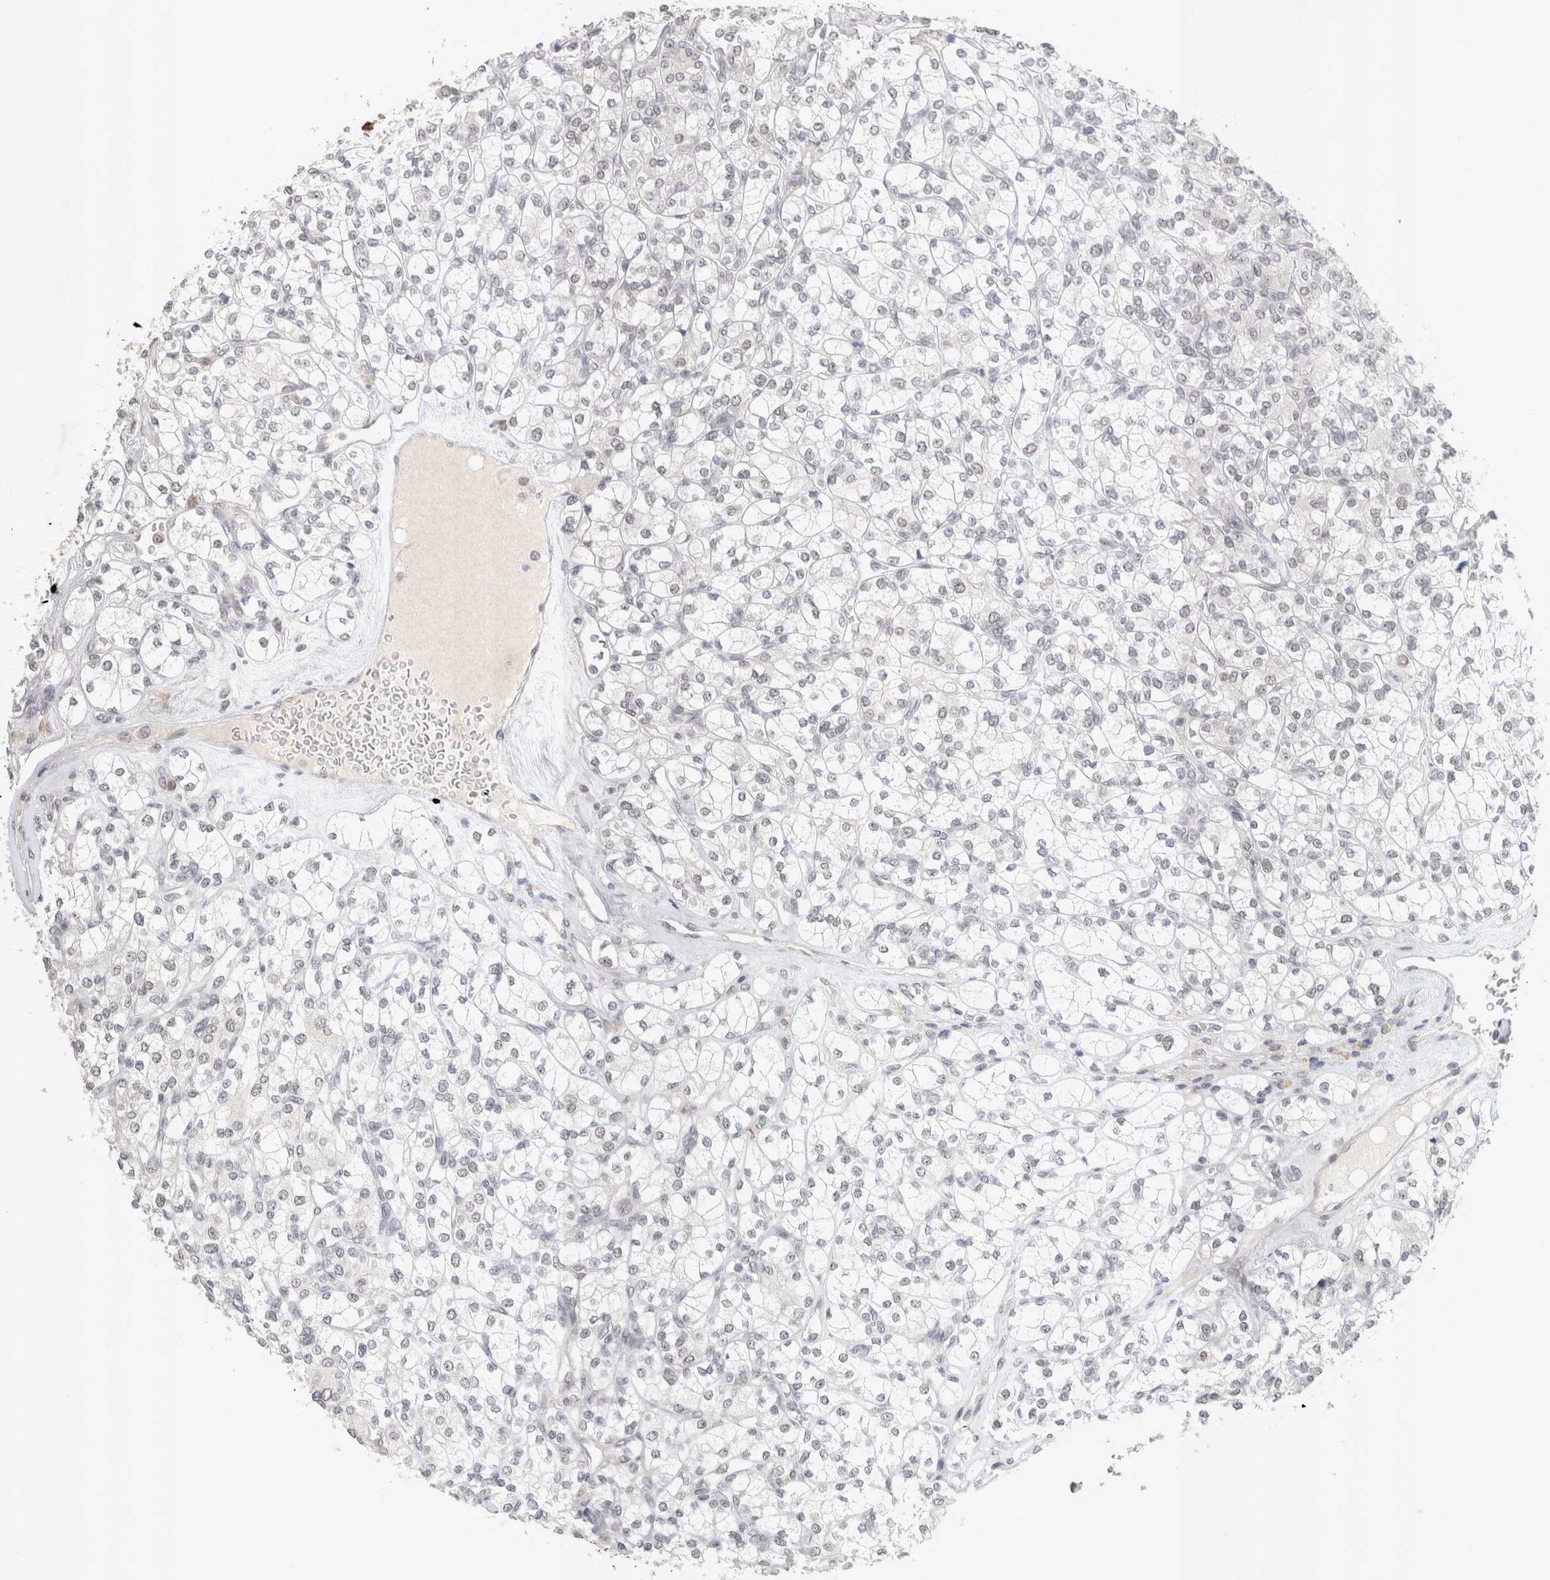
{"staining": {"intensity": "negative", "quantity": "none", "location": "none"}, "tissue": "renal cancer", "cell_type": "Tumor cells", "image_type": "cancer", "snomed": [{"axis": "morphology", "description": "Adenocarcinoma, NOS"}, {"axis": "topography", "description": "Kidney"}], "caption": "An immunohistochemistry micrograph of adenocarcinoma (renal) is shown. There is no staining in tumor cells of adenocarcinoma (renal).", "gene": "RECQL4", "patient": {"sex": "male", "age": 77}}